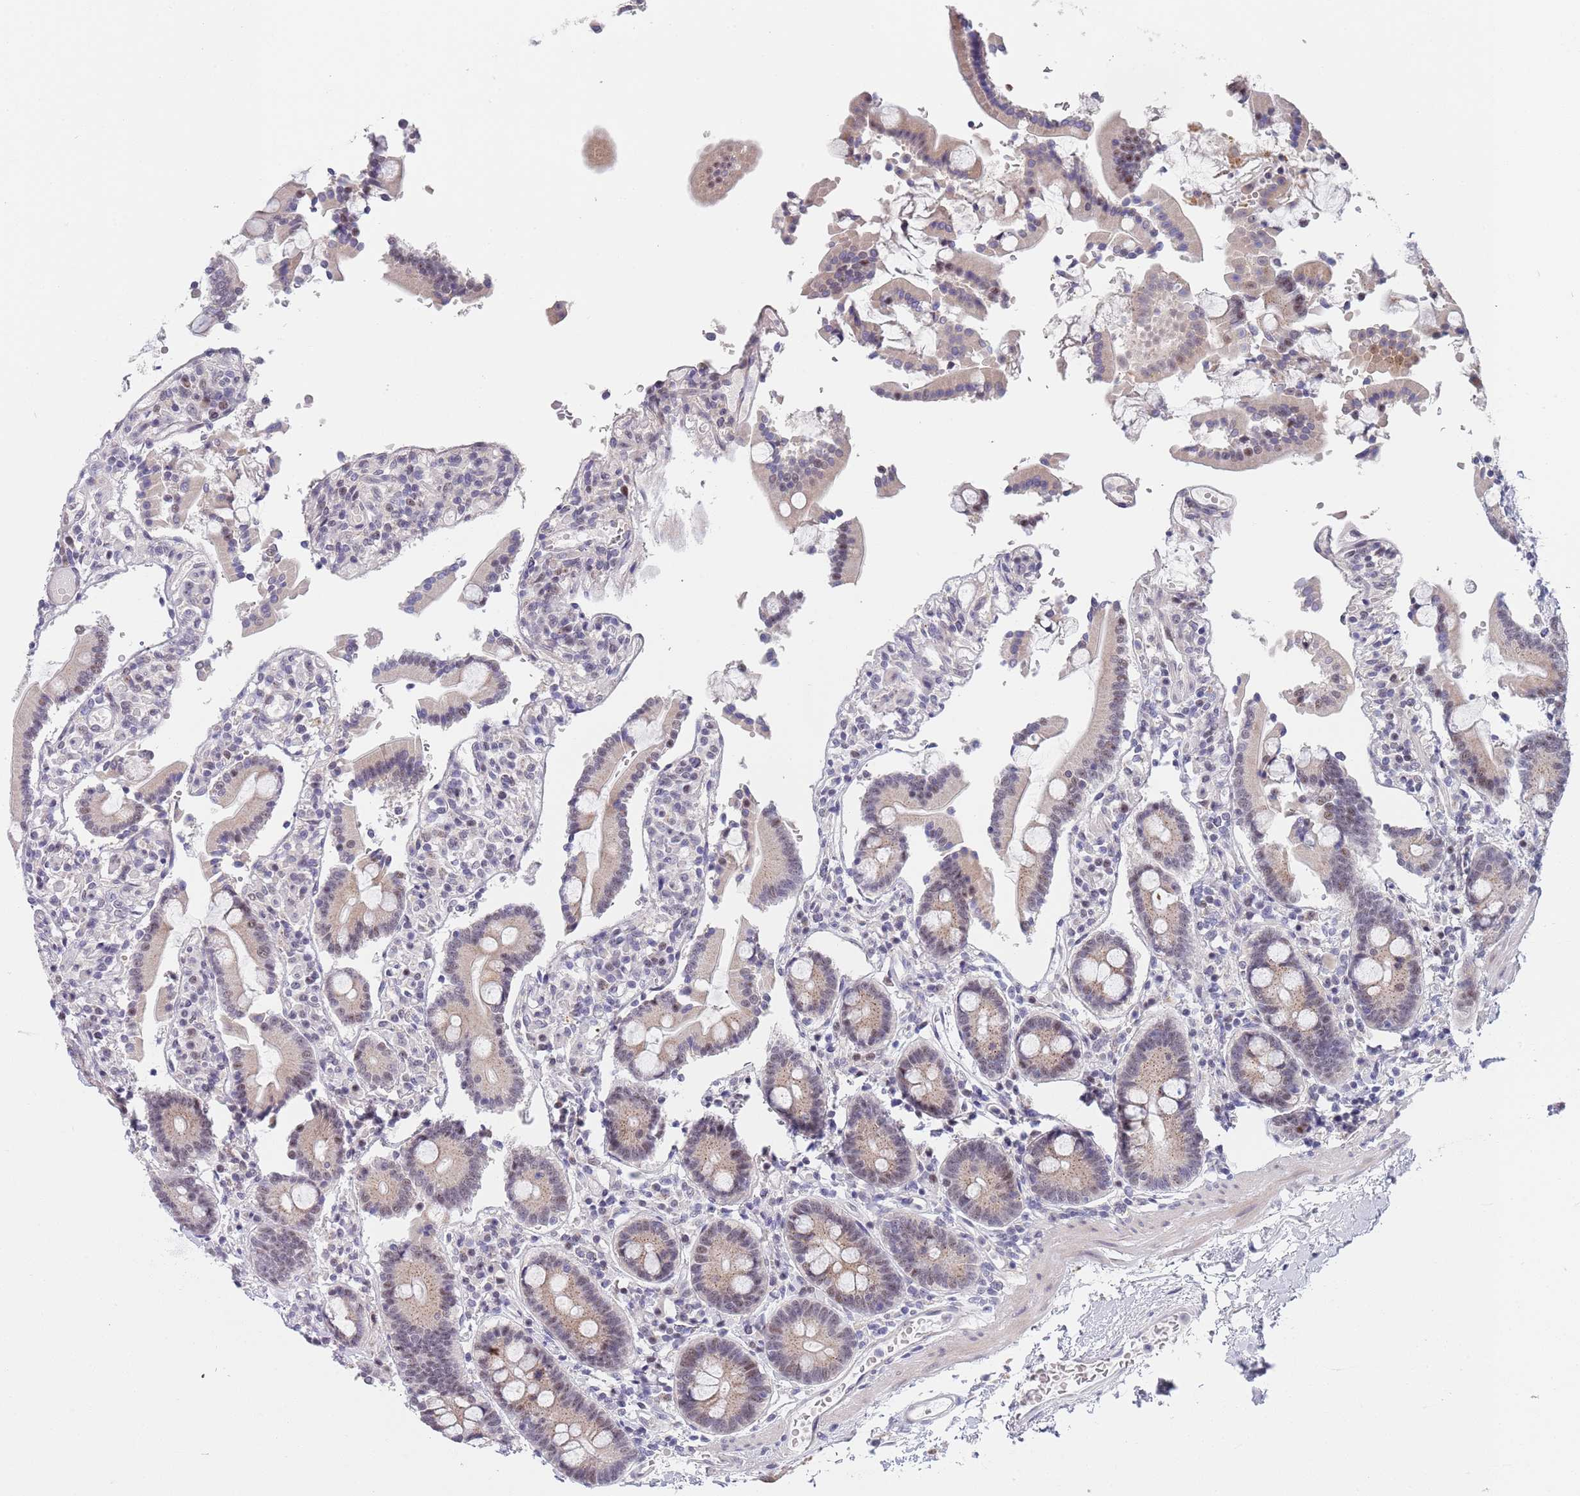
{"staining": {"intensity": "moderate", "quantity": "25%-75%", "location": "cytoplasmic/membranous,nuclear"}, "tissue": "duodenum", "cell_type": "Glandular cells", "image_type": "normal", "snomed": [{"axis": "morphology", "description": "Normal tissue, NOS"}, {"axis": "topography", "description": "Duodenum"}], "caption": "Duodenum stained with a brown dye demonstrates moderate cytoplasmic/membranous,nuclear positive expression in about 25%-75% of glandular cells.", "gene": "PLCL2", "patient": {"sex": "male", "age": 55}}